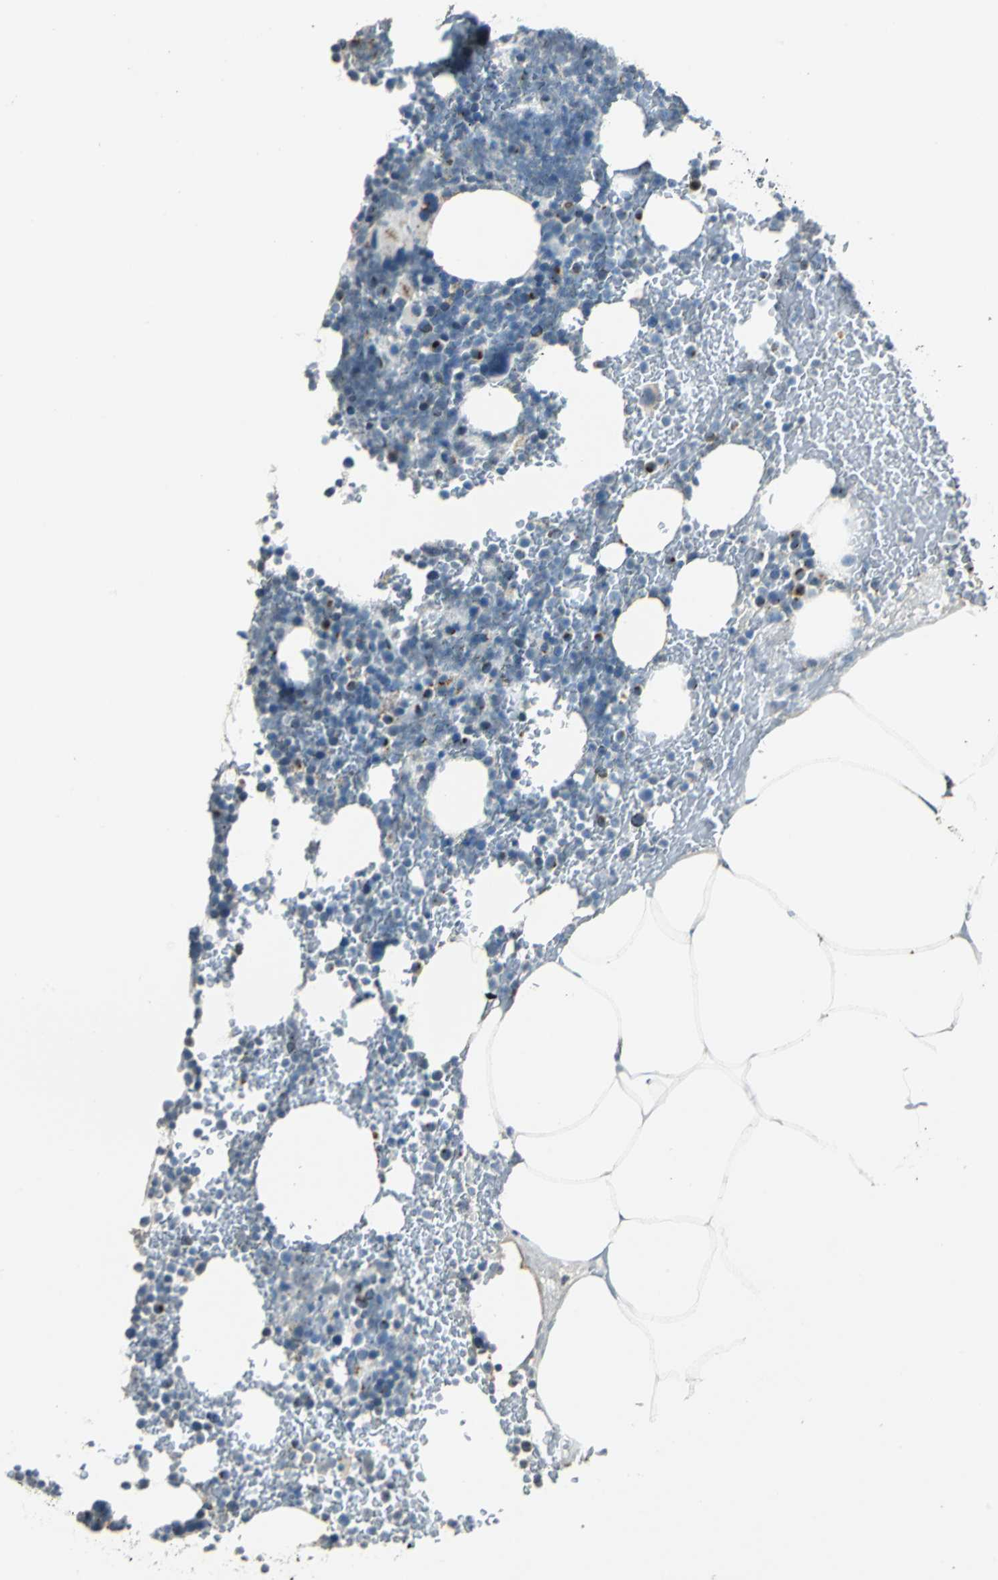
{"staining": {"intensity": "strong", "quantity": "<25%", "location": "cytoplasmic/membranous"}, "tissue": "bone marrow", "cell_type": "Hematopoietic cells", "image_type": "normal", "snomed": [{"axis": "morphology", "description": "Normal tissue, NOS"}, {"axis": "topography", "description": "Bone marrow"}], "caption": "High-power microscopy captured an IHC image of benign bone marrow, revealing strong cytoplasmic/membranous positivity in about <25% of hematopoietic cells. The staining was performed using DAB to visualize the protein expression in brown, while the nuclei were stained in blue with hematoxylin (Magnification: 20x).", "gene": "TMEM115", "patient": {"sex": "female", "age": 66}}